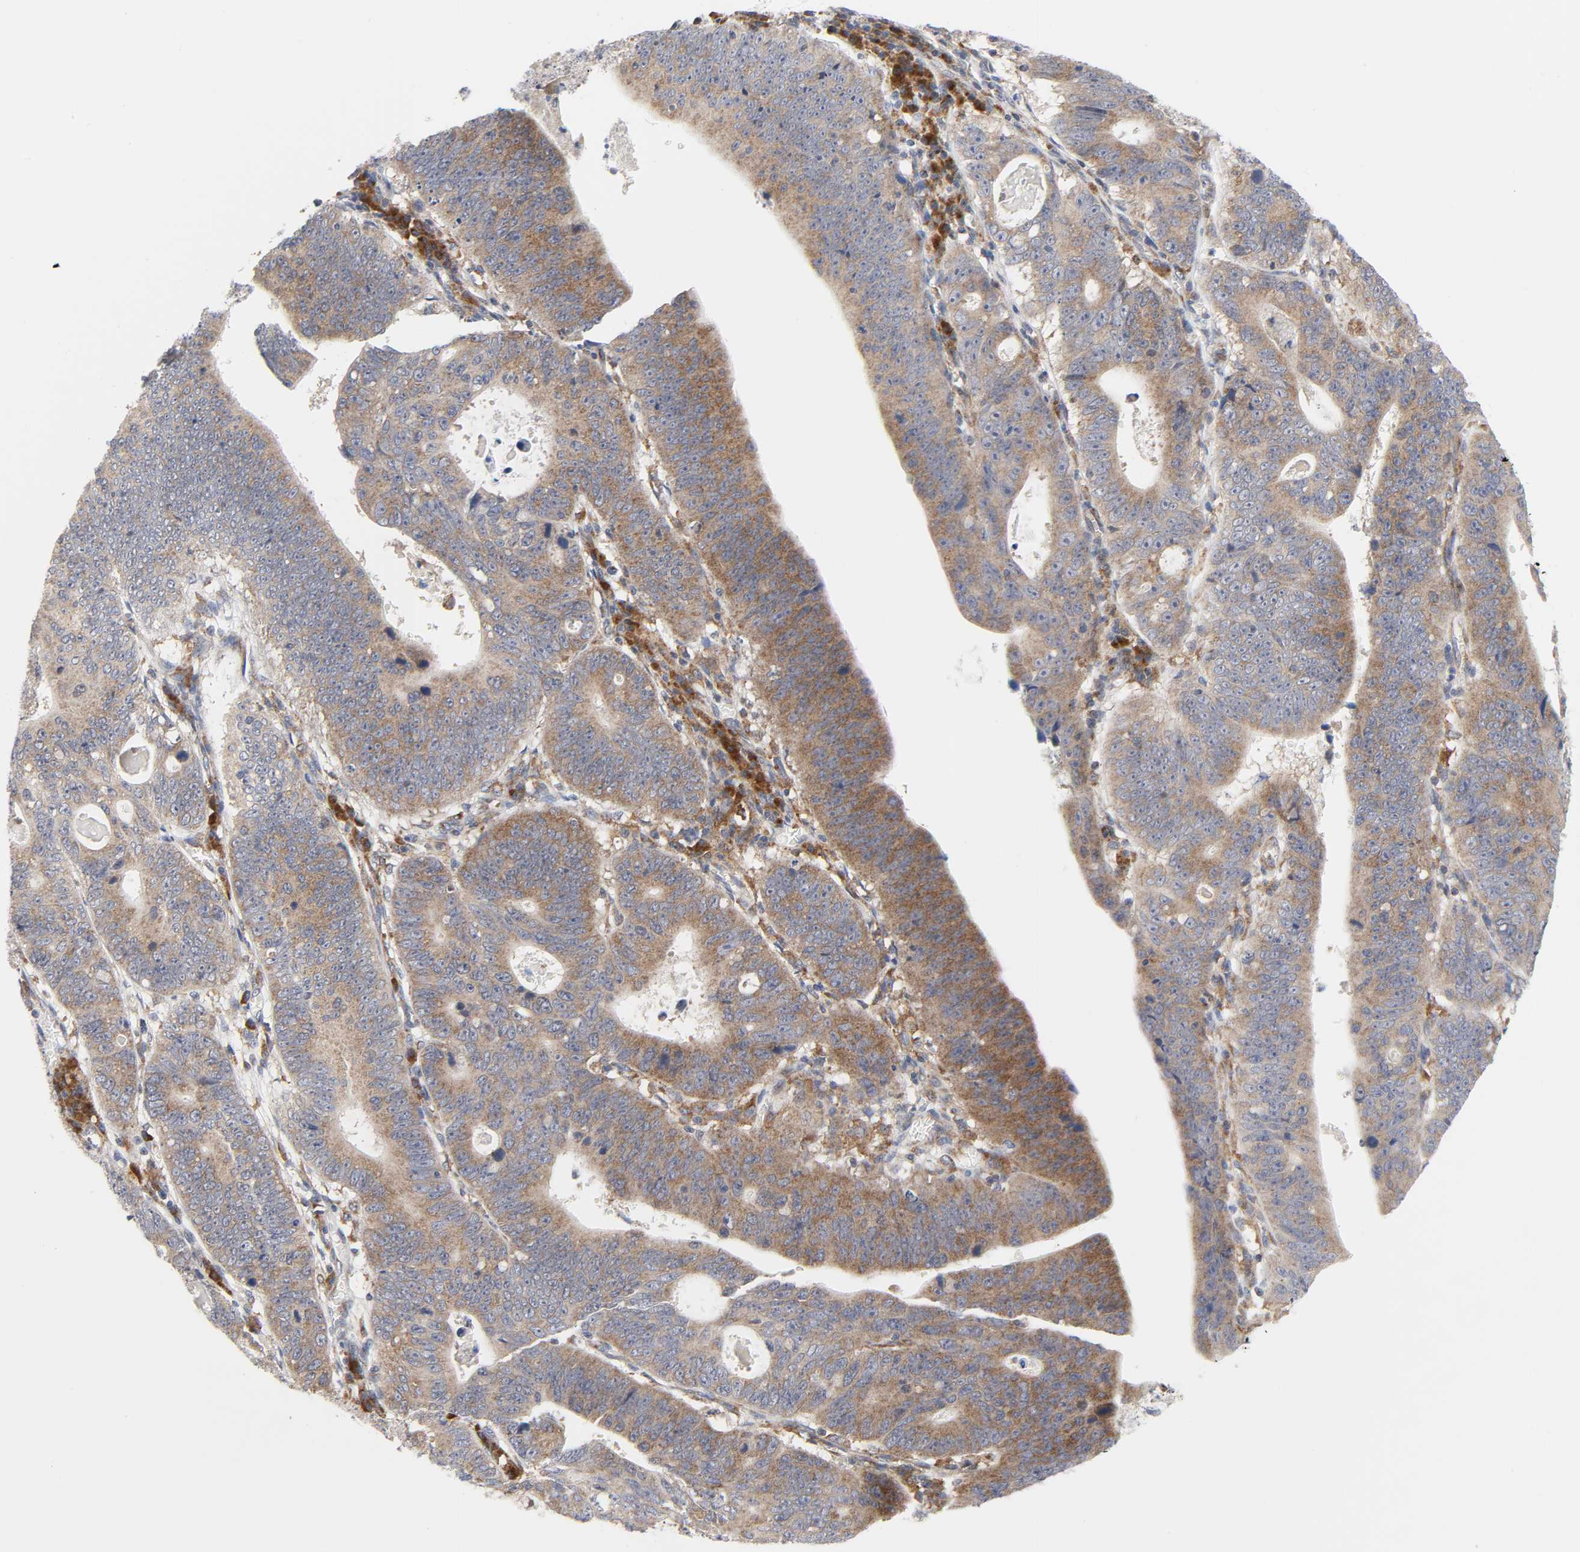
{"staining": {"intensity": "moderate", "quantity": ">75%", "location": "cytoplasmic/membranous"}, "tissue": "stomach cancer", "cell_type": "Tumor cells", "image_type": "cancer", "snomed": [{"axis": "morphology", "description": "Adenocarcinoma, NOS"}, {"axis": "topography", "description": "Stomach"}], "caption": "A photomicrograph showing moderate cytoplasmic/membranous staining in approximately >75% of tumor cells in stomach cancer, as visualized by brown immunohistochemical staining.", "gene": "BAX", "patient": {"sex": "male", "age": 59}}